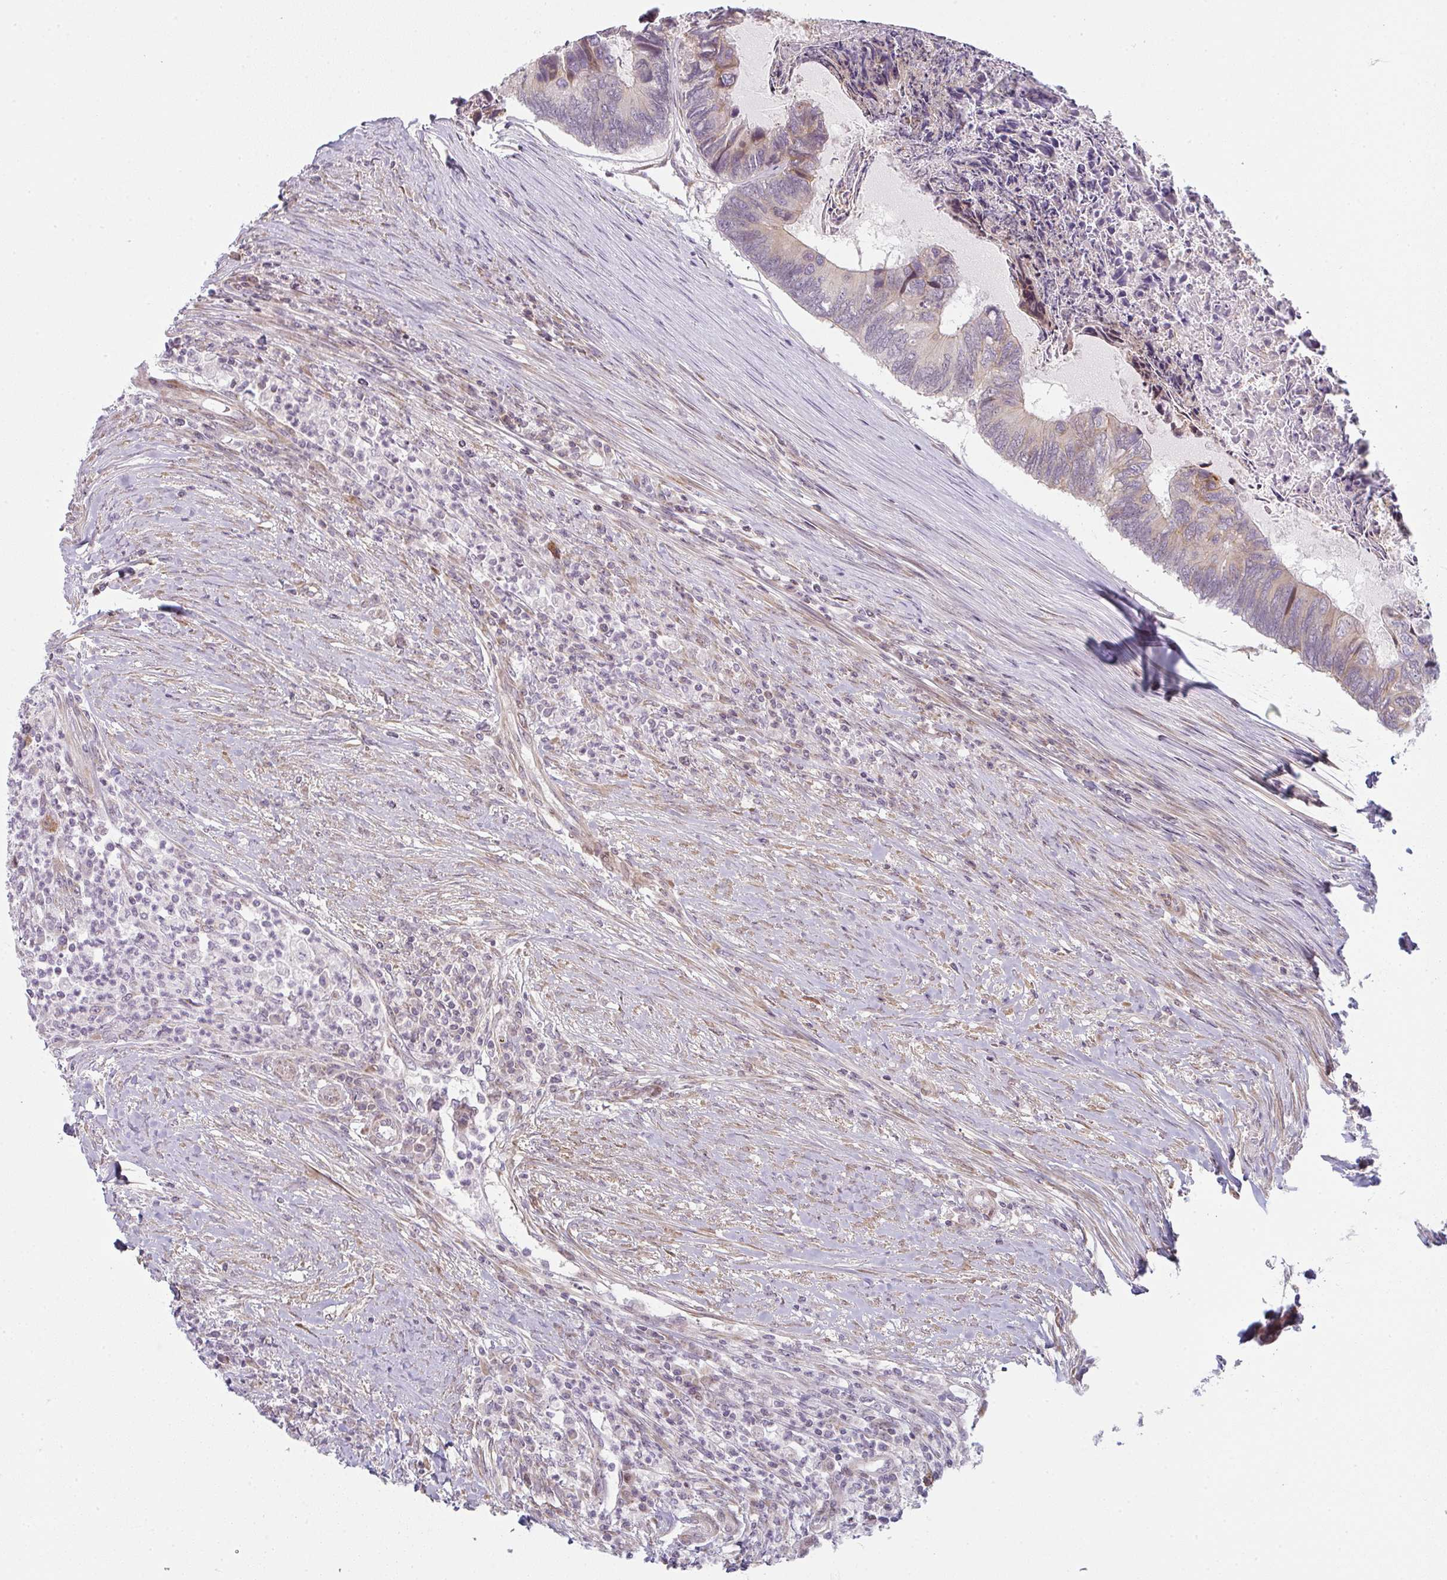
{"staining": {"intensity": "weak", "quantity": "<25%", "location": "cytoplasmic/membranous"}, "tissue": "colorectal cancer", "cell_type": "Tumor cells", "image_type": "cancer", "snomed": [{"axis": "morphology", "description": "Adenocarcinoma, NOS"}, {"axis": "topography", "description": "Colon"}], "caption": "Colorectal cancer (adenocarcinoma) was stained to show a protein in brown. There is no significant staining in tumor cells.", "gene": "TMEM237", "patient": {"sex": "female", "age": 67}}